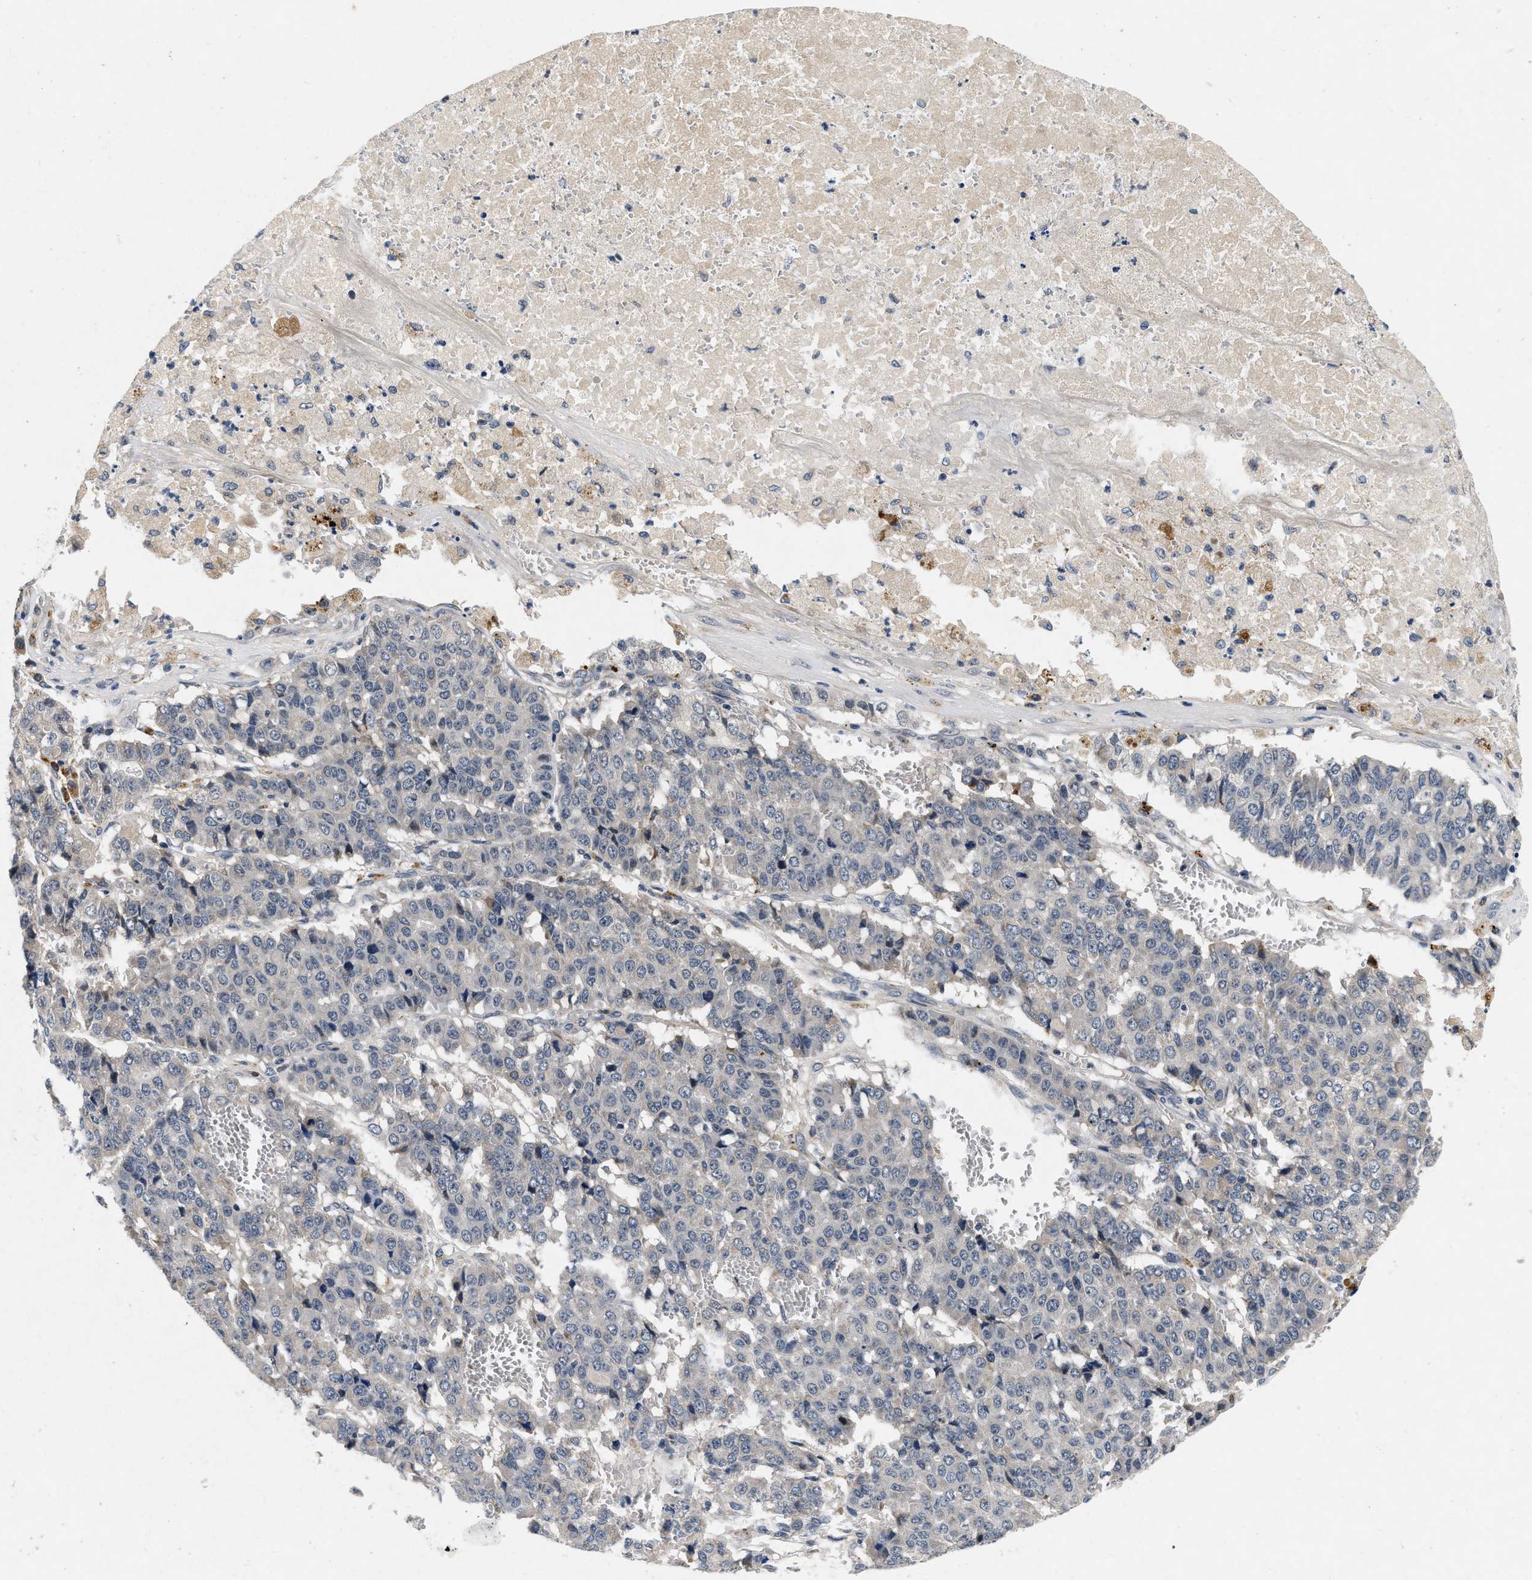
{"staining": {"intensity": "negative", "quantity": "none", "location": "none"}, "tissue": "pancreatic cancer", "cell_type": "Tumor cells", "image_type": "cancer", "snomed": [{"axis": "morphology", "description": "Adenocarcinoma, NOS"}, {"axis": "topography", "description": "Pancreas"}], "caption": "High magnification brightfield microscopy of adenocarcinoma (pancreatic) stained with DAB (brown) and counterstained with hematoxylin (blue): tumor cells show no significant expression.", "gene": "PDP1", "patient": {"sex": "male", "age": 50}}